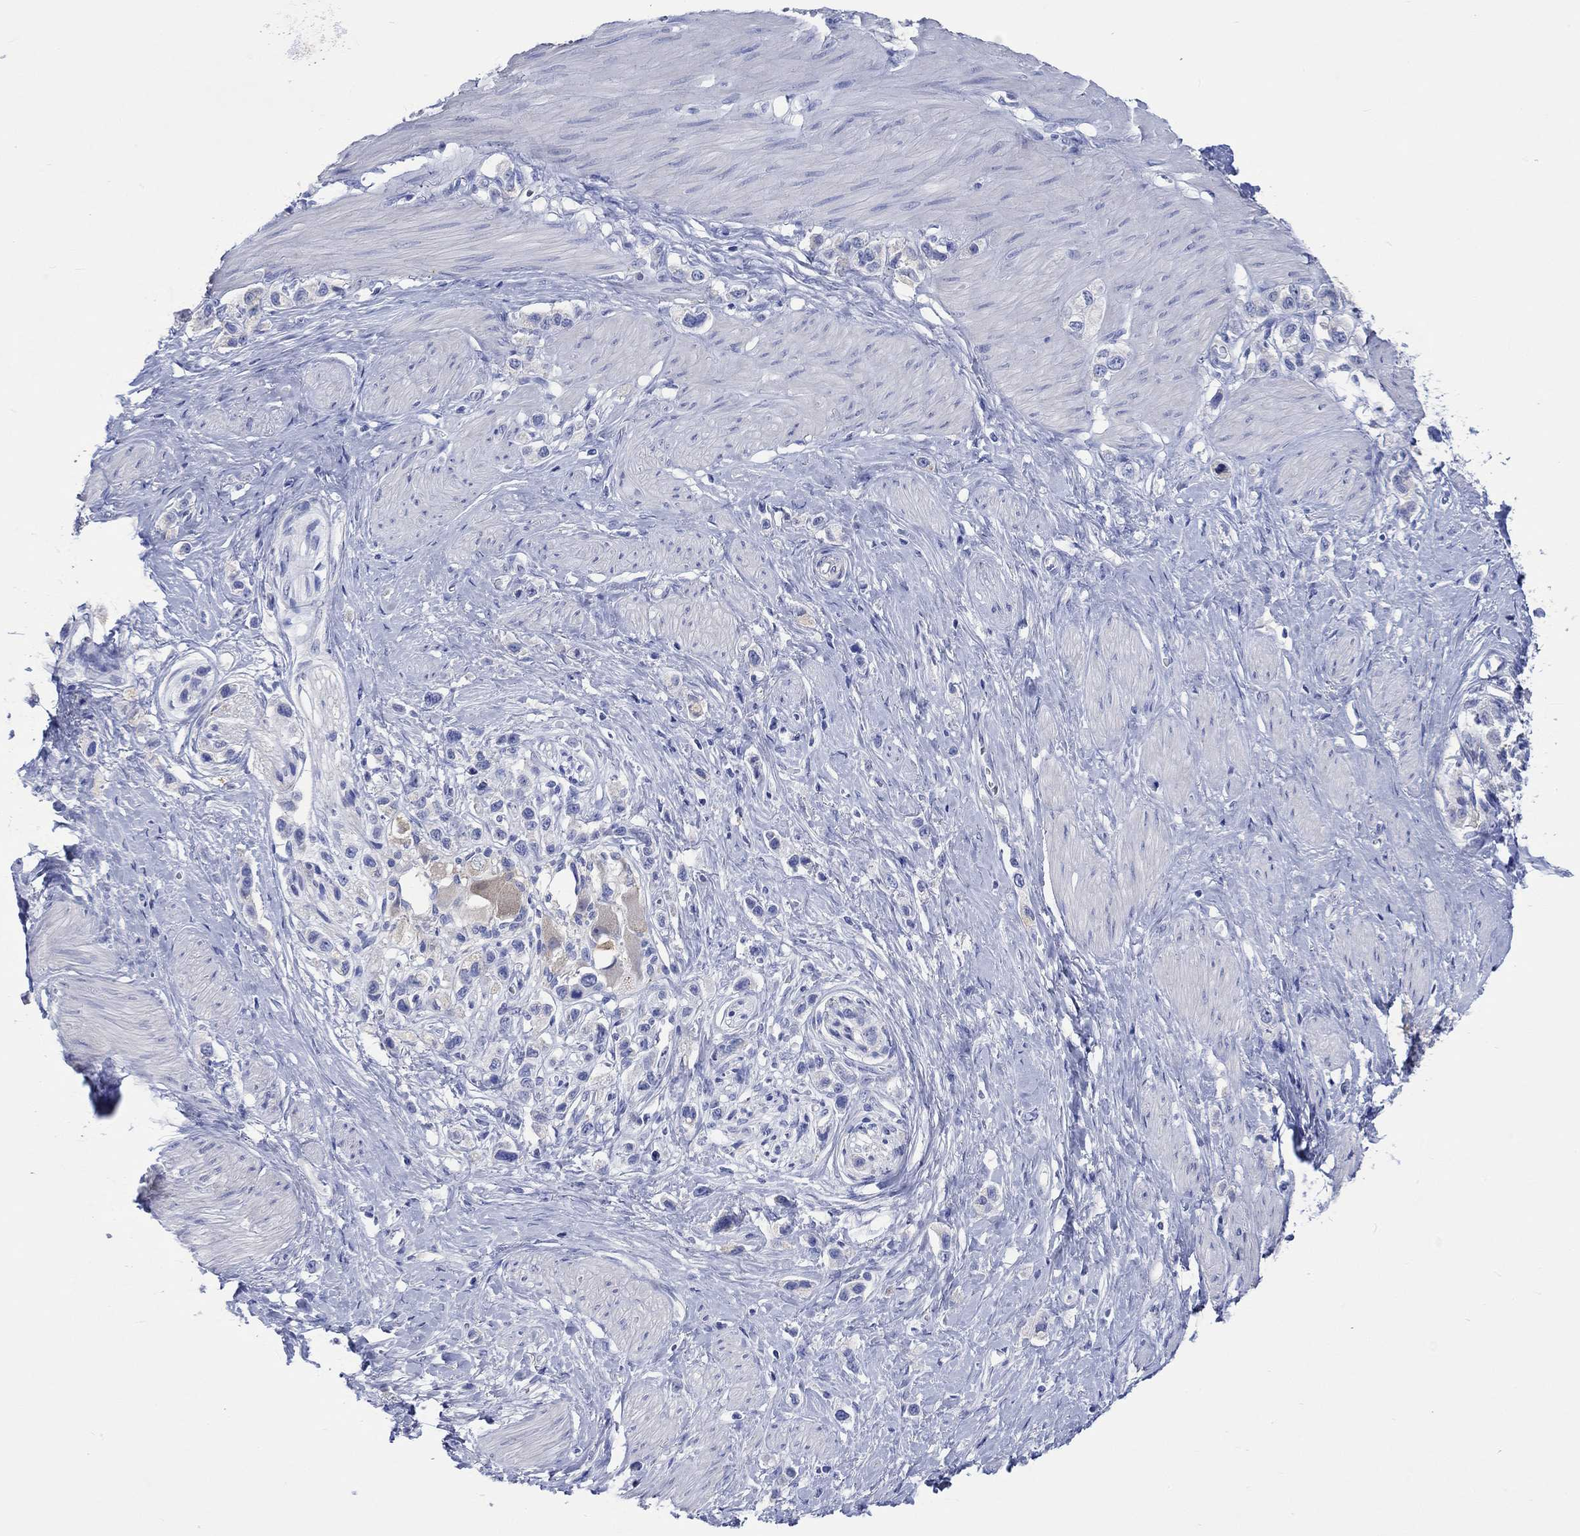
{"staining": {"intensity": "negative", "quantity": "none", "location": "none"}, "tissue": "stomach cancer", "cell_type": "Tumor cells", "image_type": "cancer", "snomed": [{"axis": "morphology", "description": "Normal tissue, NOS"}, {"axis": "morphology", "description": "Adenocarcinoma, NOS"}, {"axis": "morphology", "description": "Adenocarcinoma, High grade"}, {"axis": "topography", "description": "Stomach, upper"}, {"axis": "topography", "description": "Stomach"}], "caption": "Tumor cells show no significant protein positivity in adenocarcinoma (stomach).", "gene": "CPLX2", "patient": {"sex": "female", "age": 65}}